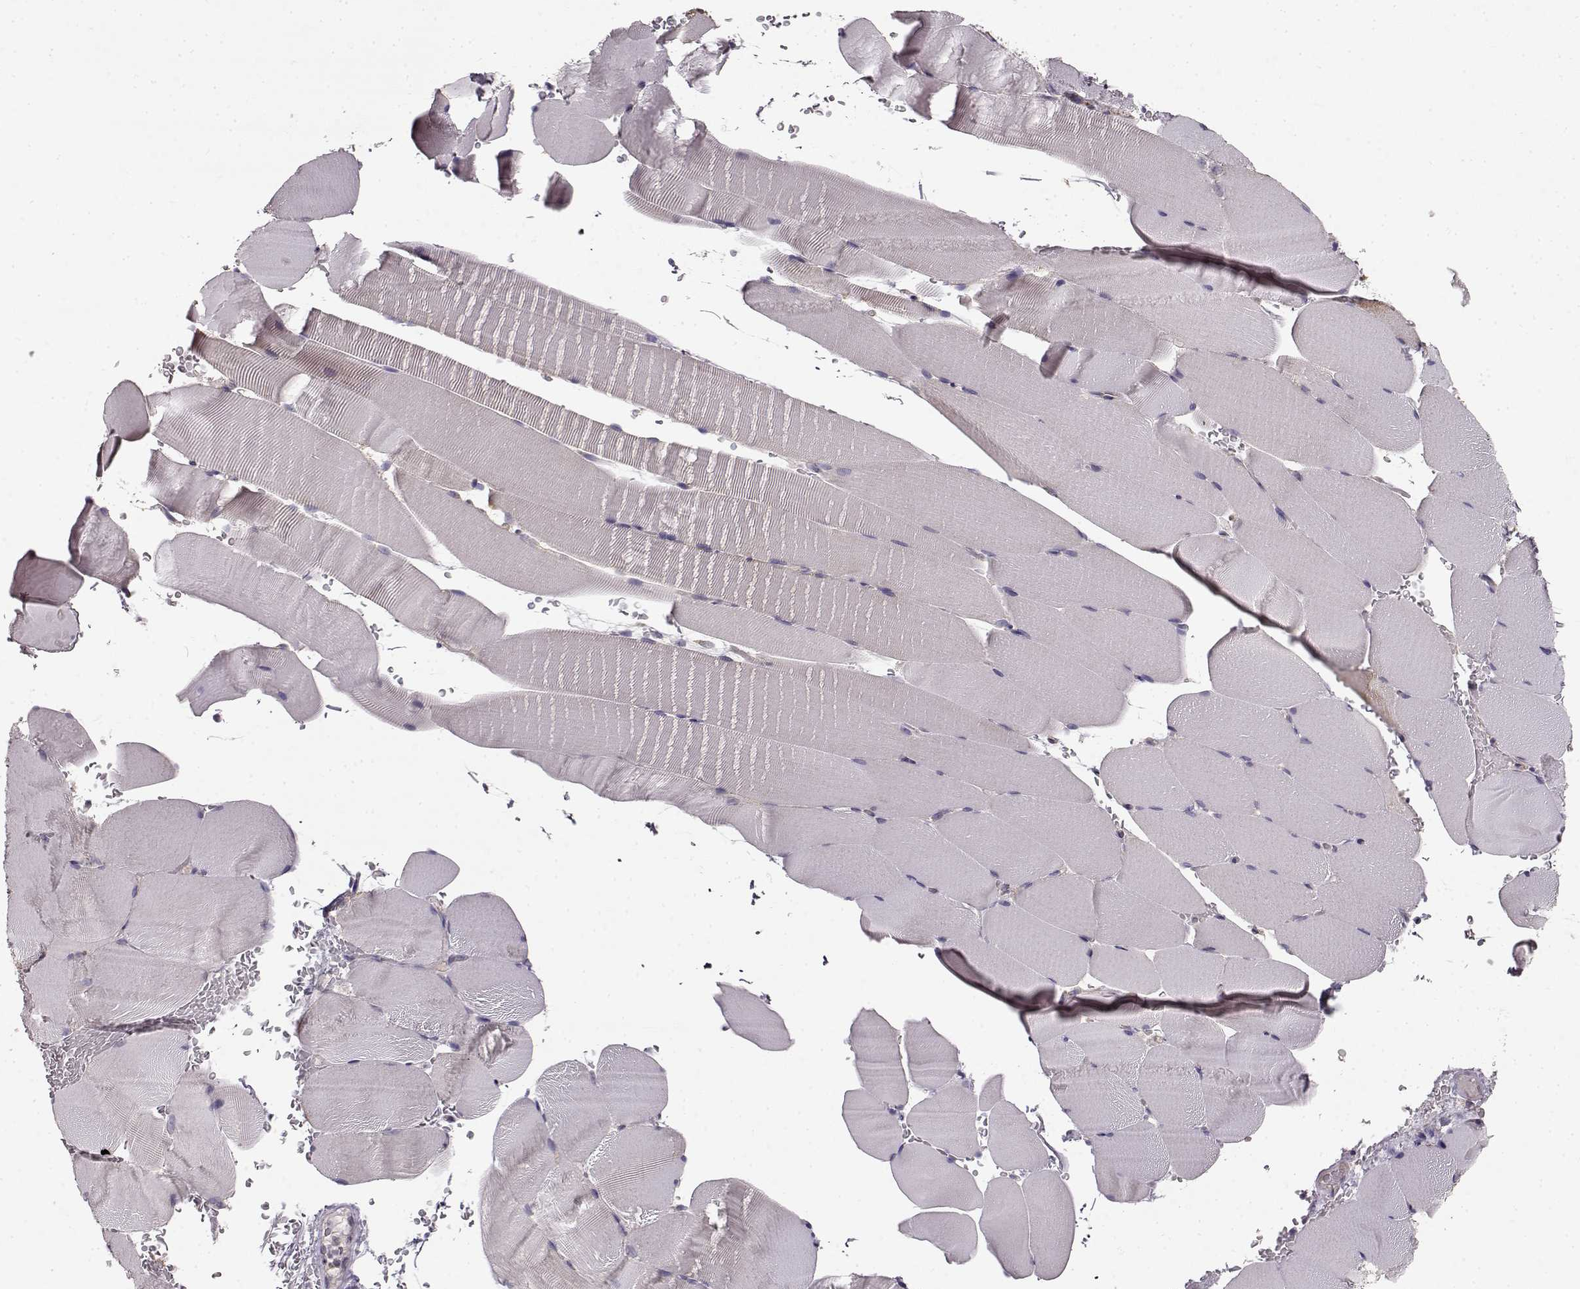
{"staining": {"intensity": "negative", "quantity": "none", "location": "none"}, "tissue": "skeletal muscle", "cell_type": "Myocytes", "image_type": "normal", "snomed": [{"axis": "morphology", "description": "Normal tissue, NOS"}, {"axis": "topography", "description": "Skeletal muscle"}], "caption": "The histopathology image demonstrates no significant staining in myocytes of skeletal muscle.", "gene": "ERBB3", "patient": {"sex": "female", "age": 37}}